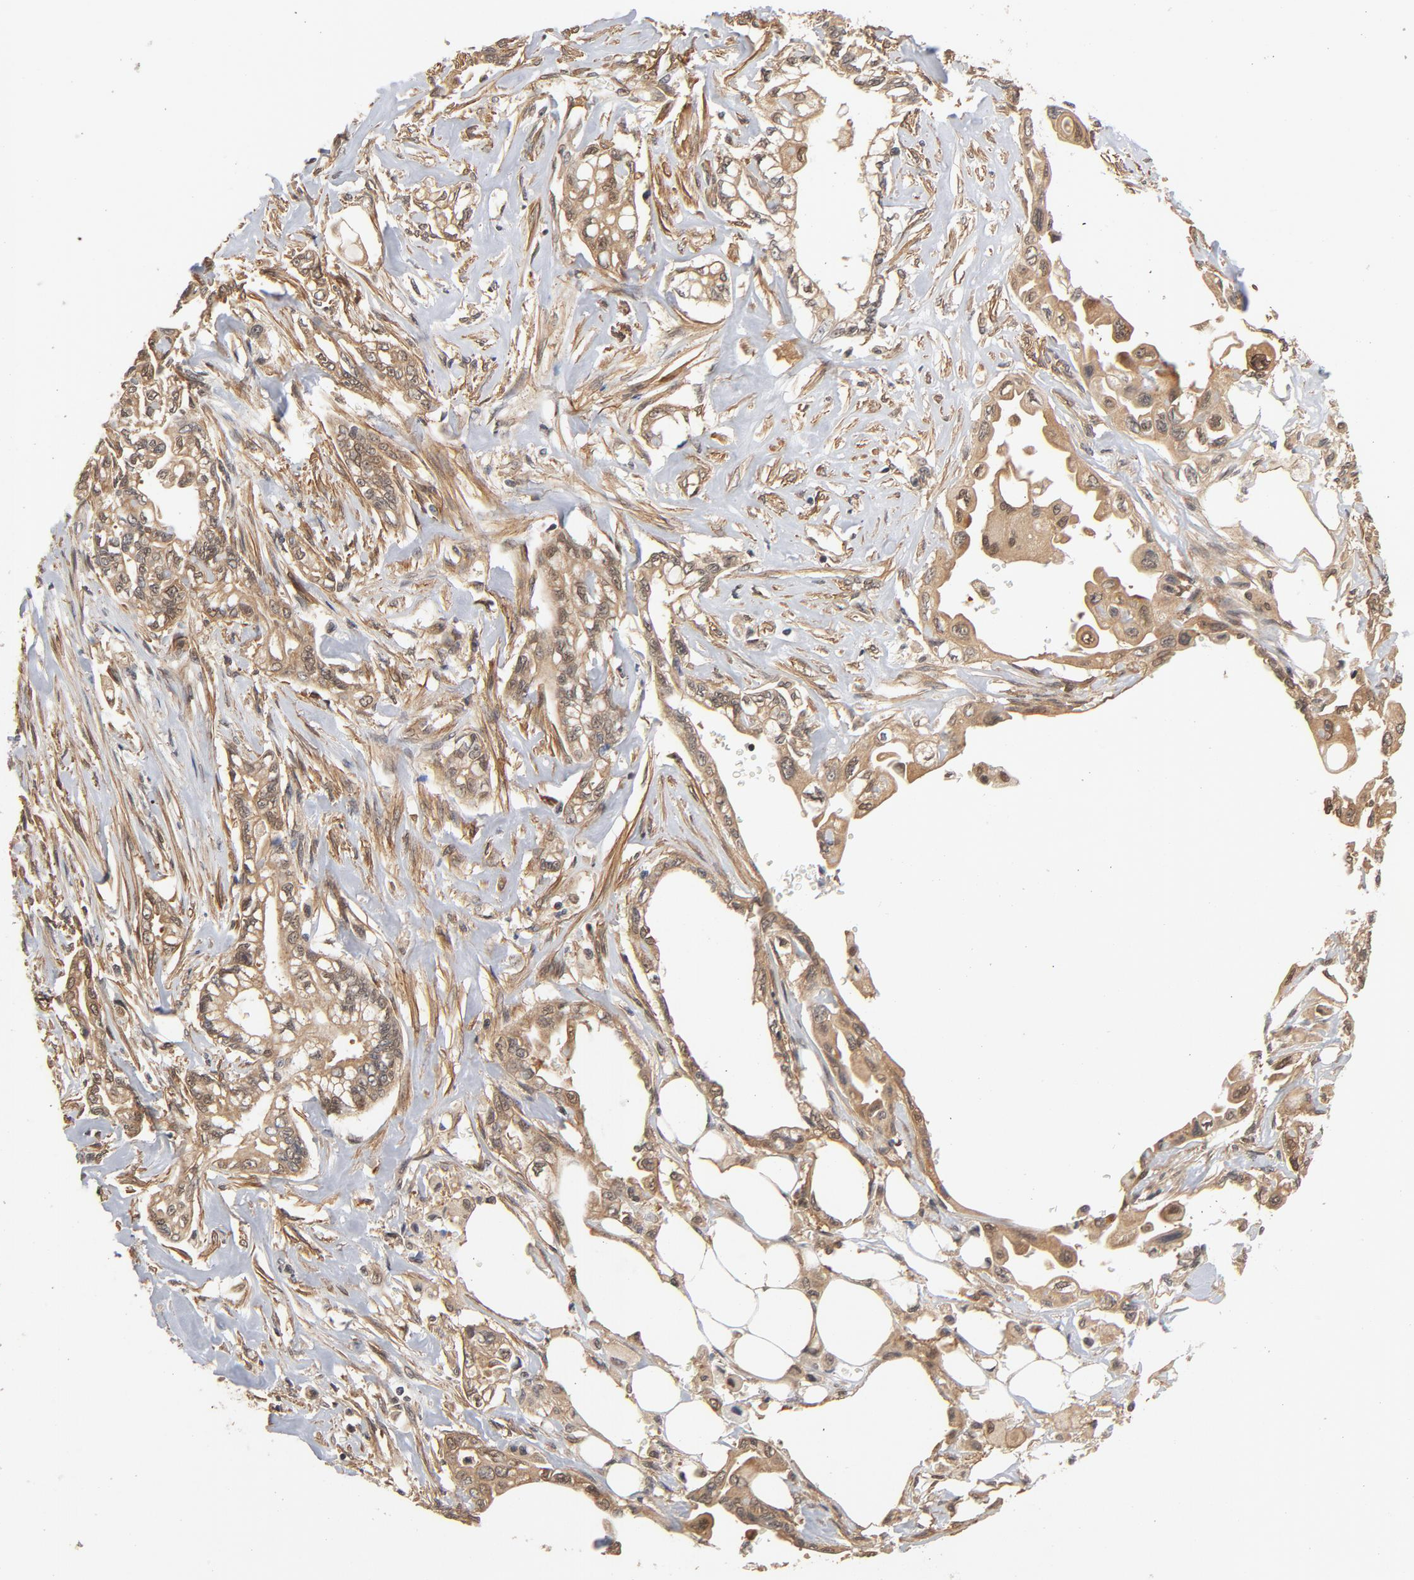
{"staining": {"intensity": "moderate", "quantity": ">75%", "location": "cytoplasmic/membranous"}, "tissue": "pancreatic cancer", "cell_type": "Tumor cells", "image_type": "cancer", "snomed": [{"axis": "morphology", "description": "Normal tissue, NOS"}, {"axis": "topography", "description": "Pancreas"}], "caption": "Brown immunohistochemical staining in human pancreatic cancer reveals moderate cytoplasmic/membranous staining in about >75% of tumor cells.", "gene": "CDC37", "patient": {"sex": "male", "age": 42}}